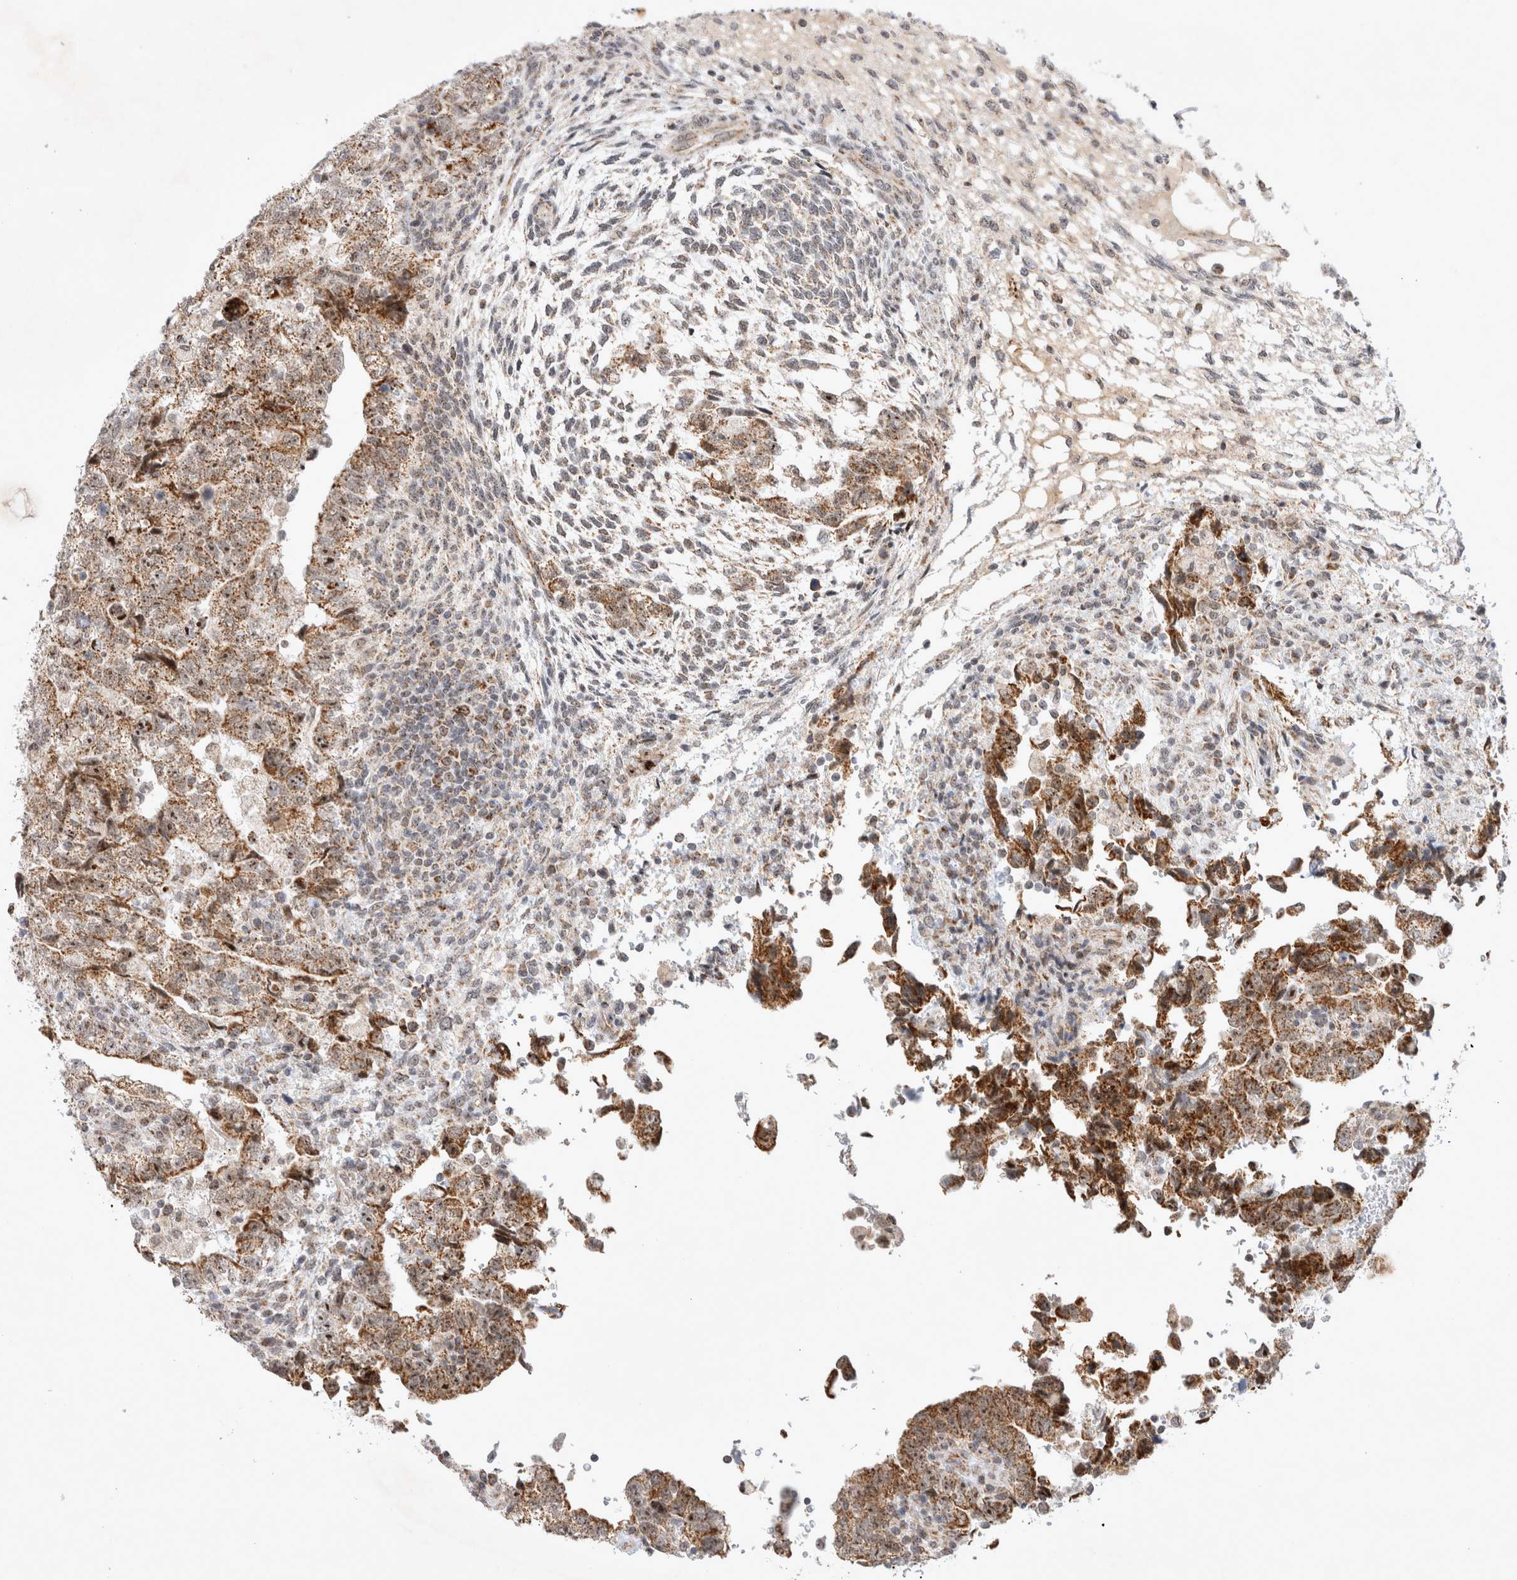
{"staining": {"intensity": "moderate", "quantity": ">75%", "location": "cytoplasmic/membranous,nuclear"}, "tissue": "testis cancer", "cell_type": "Tumor cells", "image_type": "cancer", "snomed": [{"axis": "morphology", "description": "Normal tissue, NOS"}, {"axis": "morphology", "description": "Carcinoma, Embryonal, NOS"}, {"axis": "topography", "description": "Testis"}], "caption": "Testis embryonal carcinoma was stained to show a protein in brown. There is medium levels of moderate cytoplasmic/membranous and nuclear positivity in approximately >75% of tumor cells. The staining is performed using DAB brown chromogen to label protein expression. The nuclei are counter-stained blue using hematoxylin.", "gene": "MRPL37", "patient": {"sex": "male", "age": 36}}